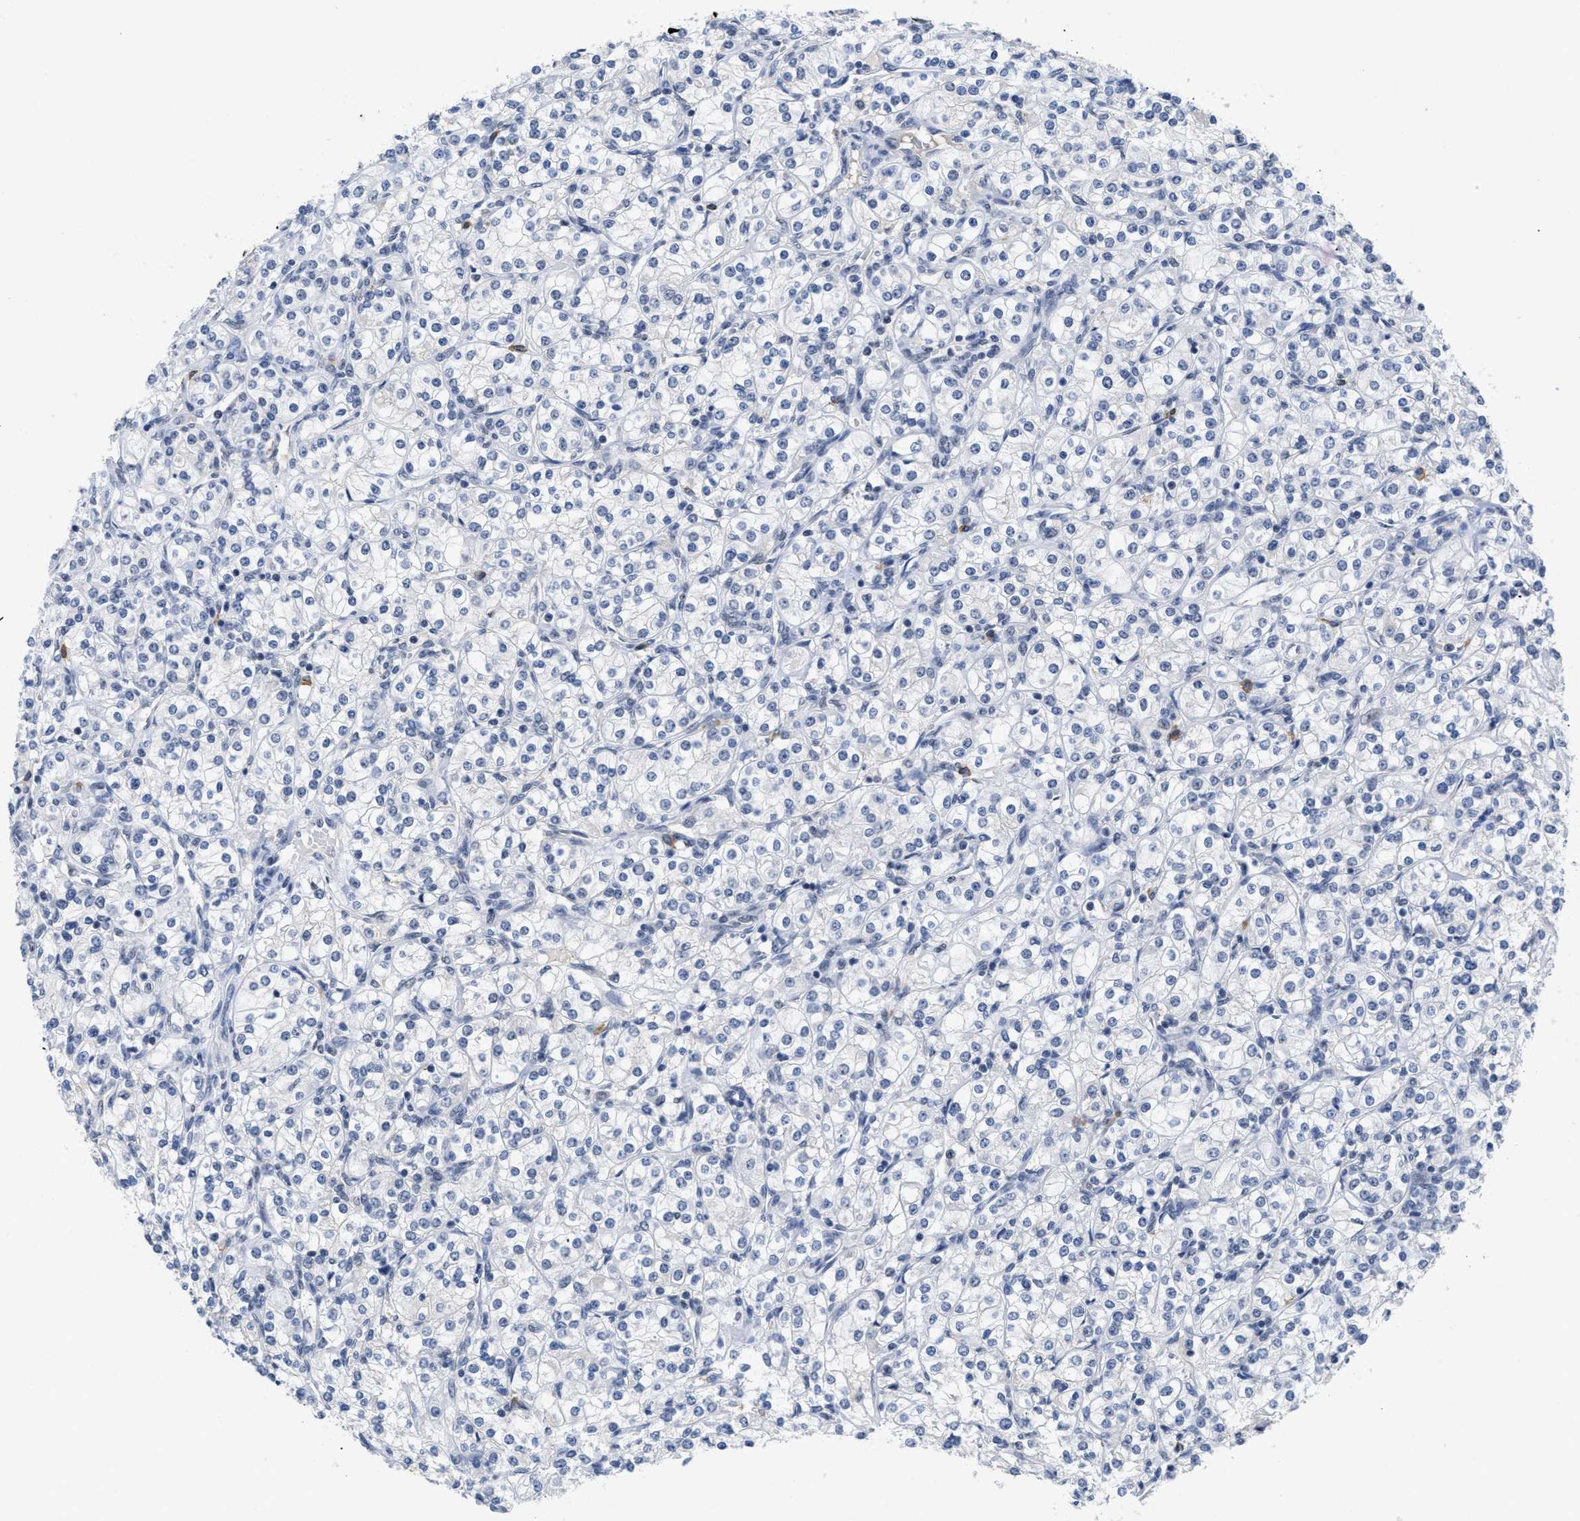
{"staining": {"intensity": "negative", "quantity": "none", "location": "none"}, "tissue": "renal cancer", "cell_type": "Tumor cells", "image_type": "cancer", "snomed": [{"axis": "morphology", "description": "Adenocarcinoma, NOS"}, {"axis": "topography", "description": "Kidney"}], "caption": "Tumor cells show no significant staining in renal cancer.", "gene": "GGNBP2", "patient": {"sex": "male", "age": 77}}